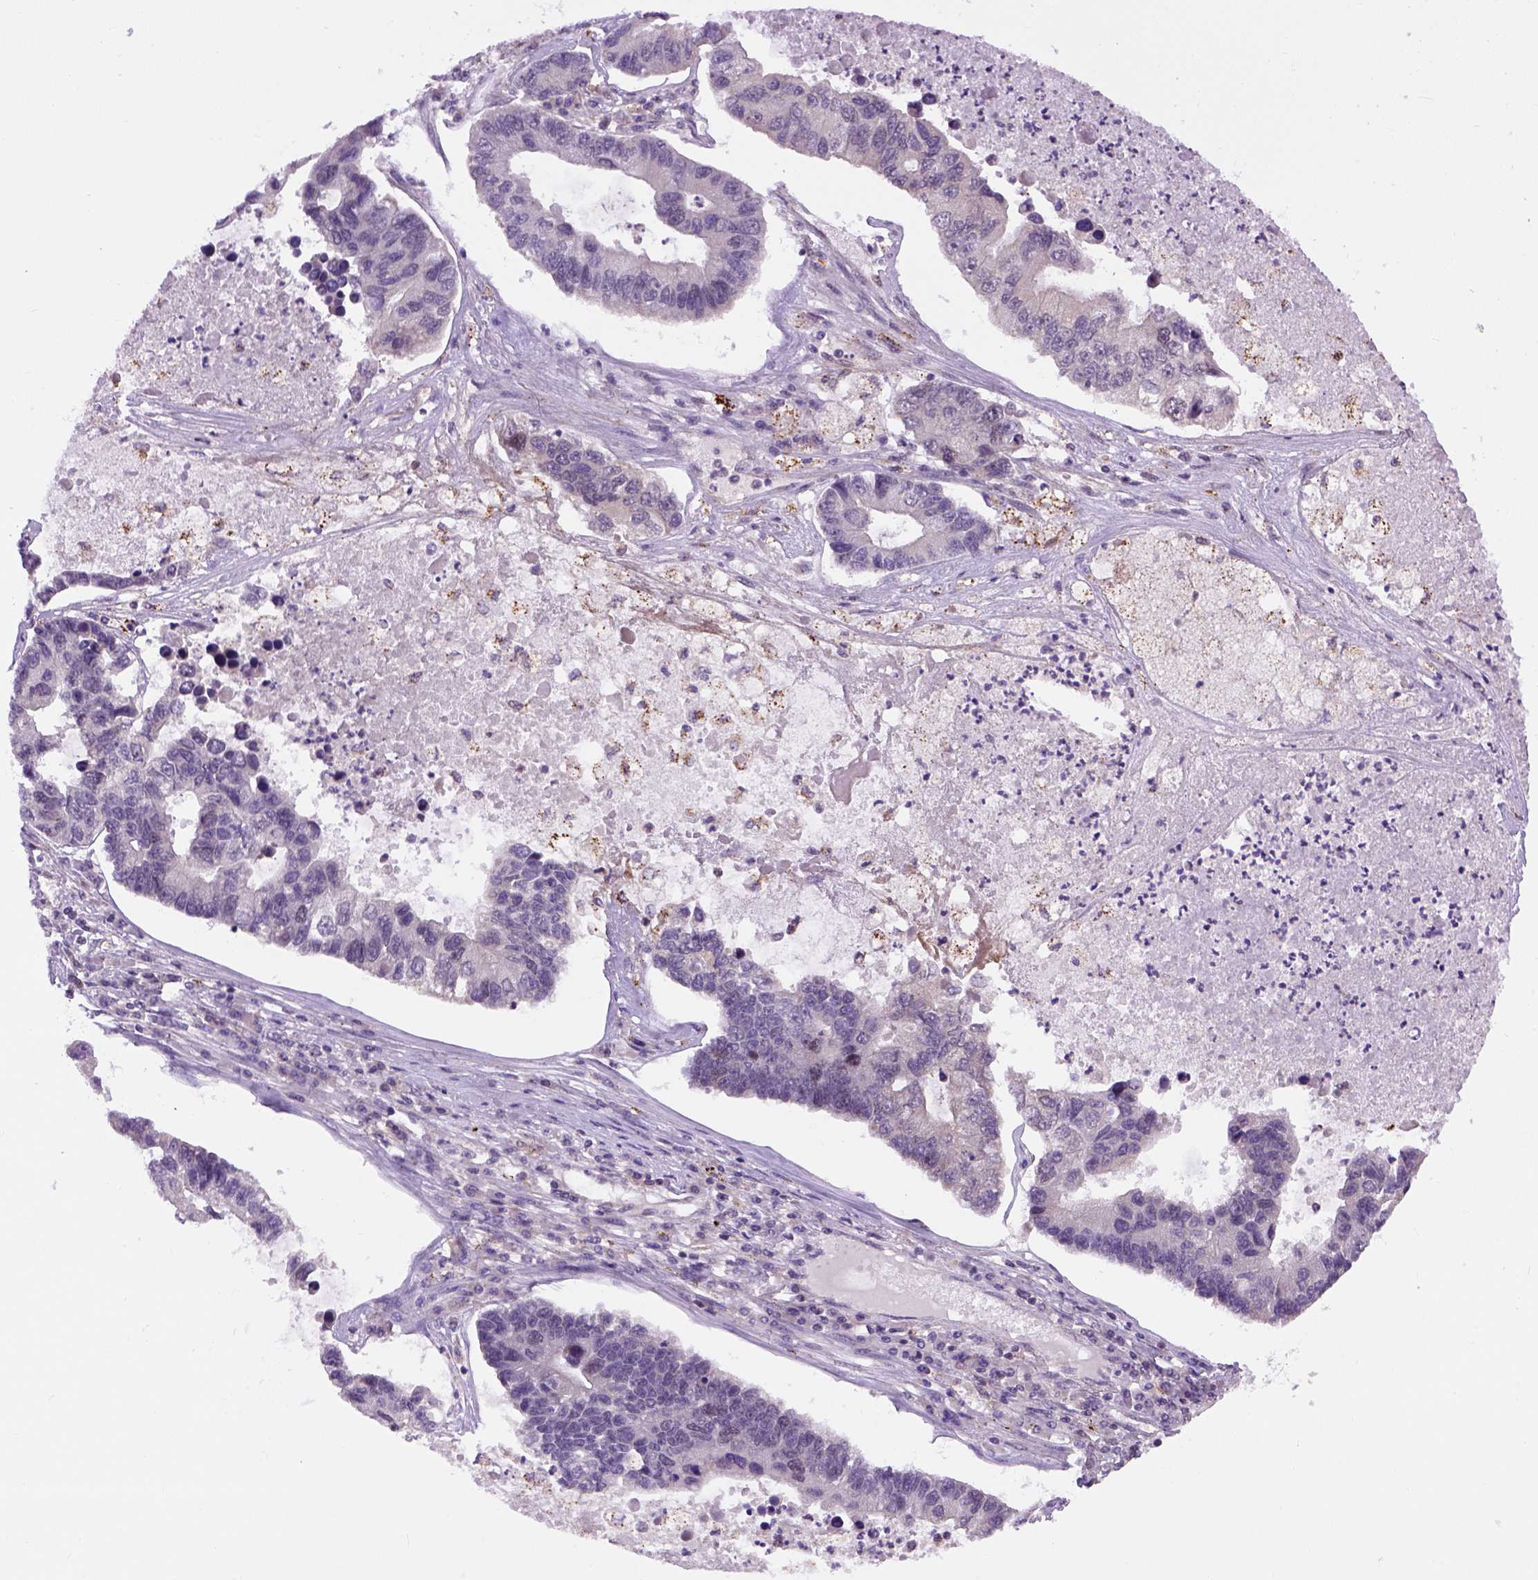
{"staining": {"intensity": "negative", "quantity": "none", "location": "none"}, "tissue": "lung cancer", "cell_type": "Tumor cells", "image_type": "cancer", "snomed": [{"axis": "morphology", "description": "Adenocarcinoma, NOS"}, {"axis": "topography", "description": "Bronchus"}, {"axis": "topography", "description": "Lung"}], "caption": "Lung adenocarcinoma was stained to show a protein in brown. There is no significant positivity in tumor cells. The staining was performed using DAB to visualize the protein expression in brown, while the nuclei were stained in blue with hematoxylin (Magnification: 20x).", "gene": "KAZN", "patient": {"sex": "female", "age": 51}}